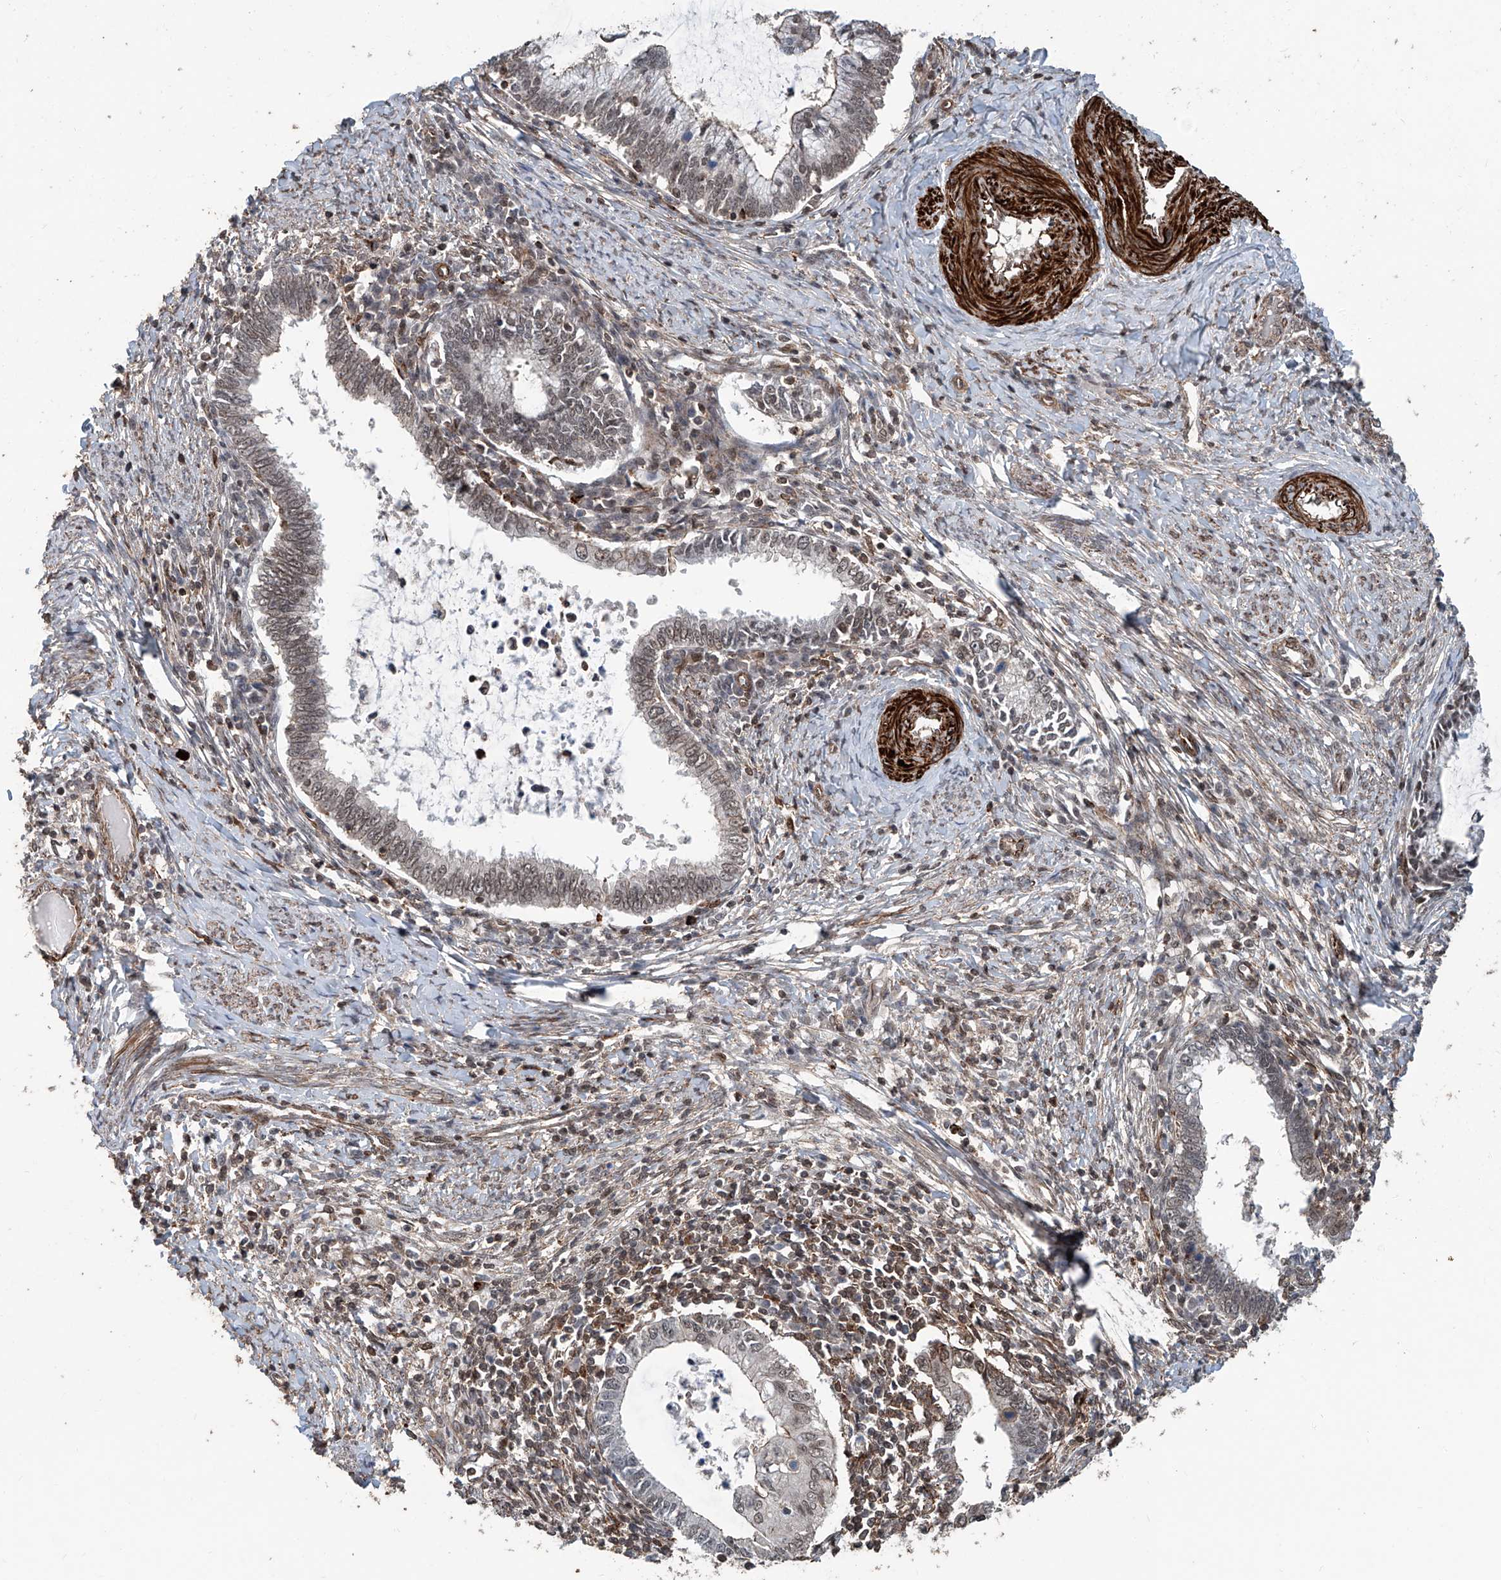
{"staining": {"intensity": "weak", "quantity": "<25%", "location": "nuclear"}, "tissue": "cervical cancer", "cell_type": "Tumor cells", "image_type": "cancer", "snomed": [{"axis": "morphology", "description": "Adenocarcinoma, NOS"}, {"axis": "topography", "description": "Cervix"}], "caption": "Human cervical cancer (adenocarcinoma) stained for a protein using immunohistochemistry (IHC) reveals no staining in tumor cells.", "gene": "SDE2", "patient": {"sex": "female", "age": 36}}